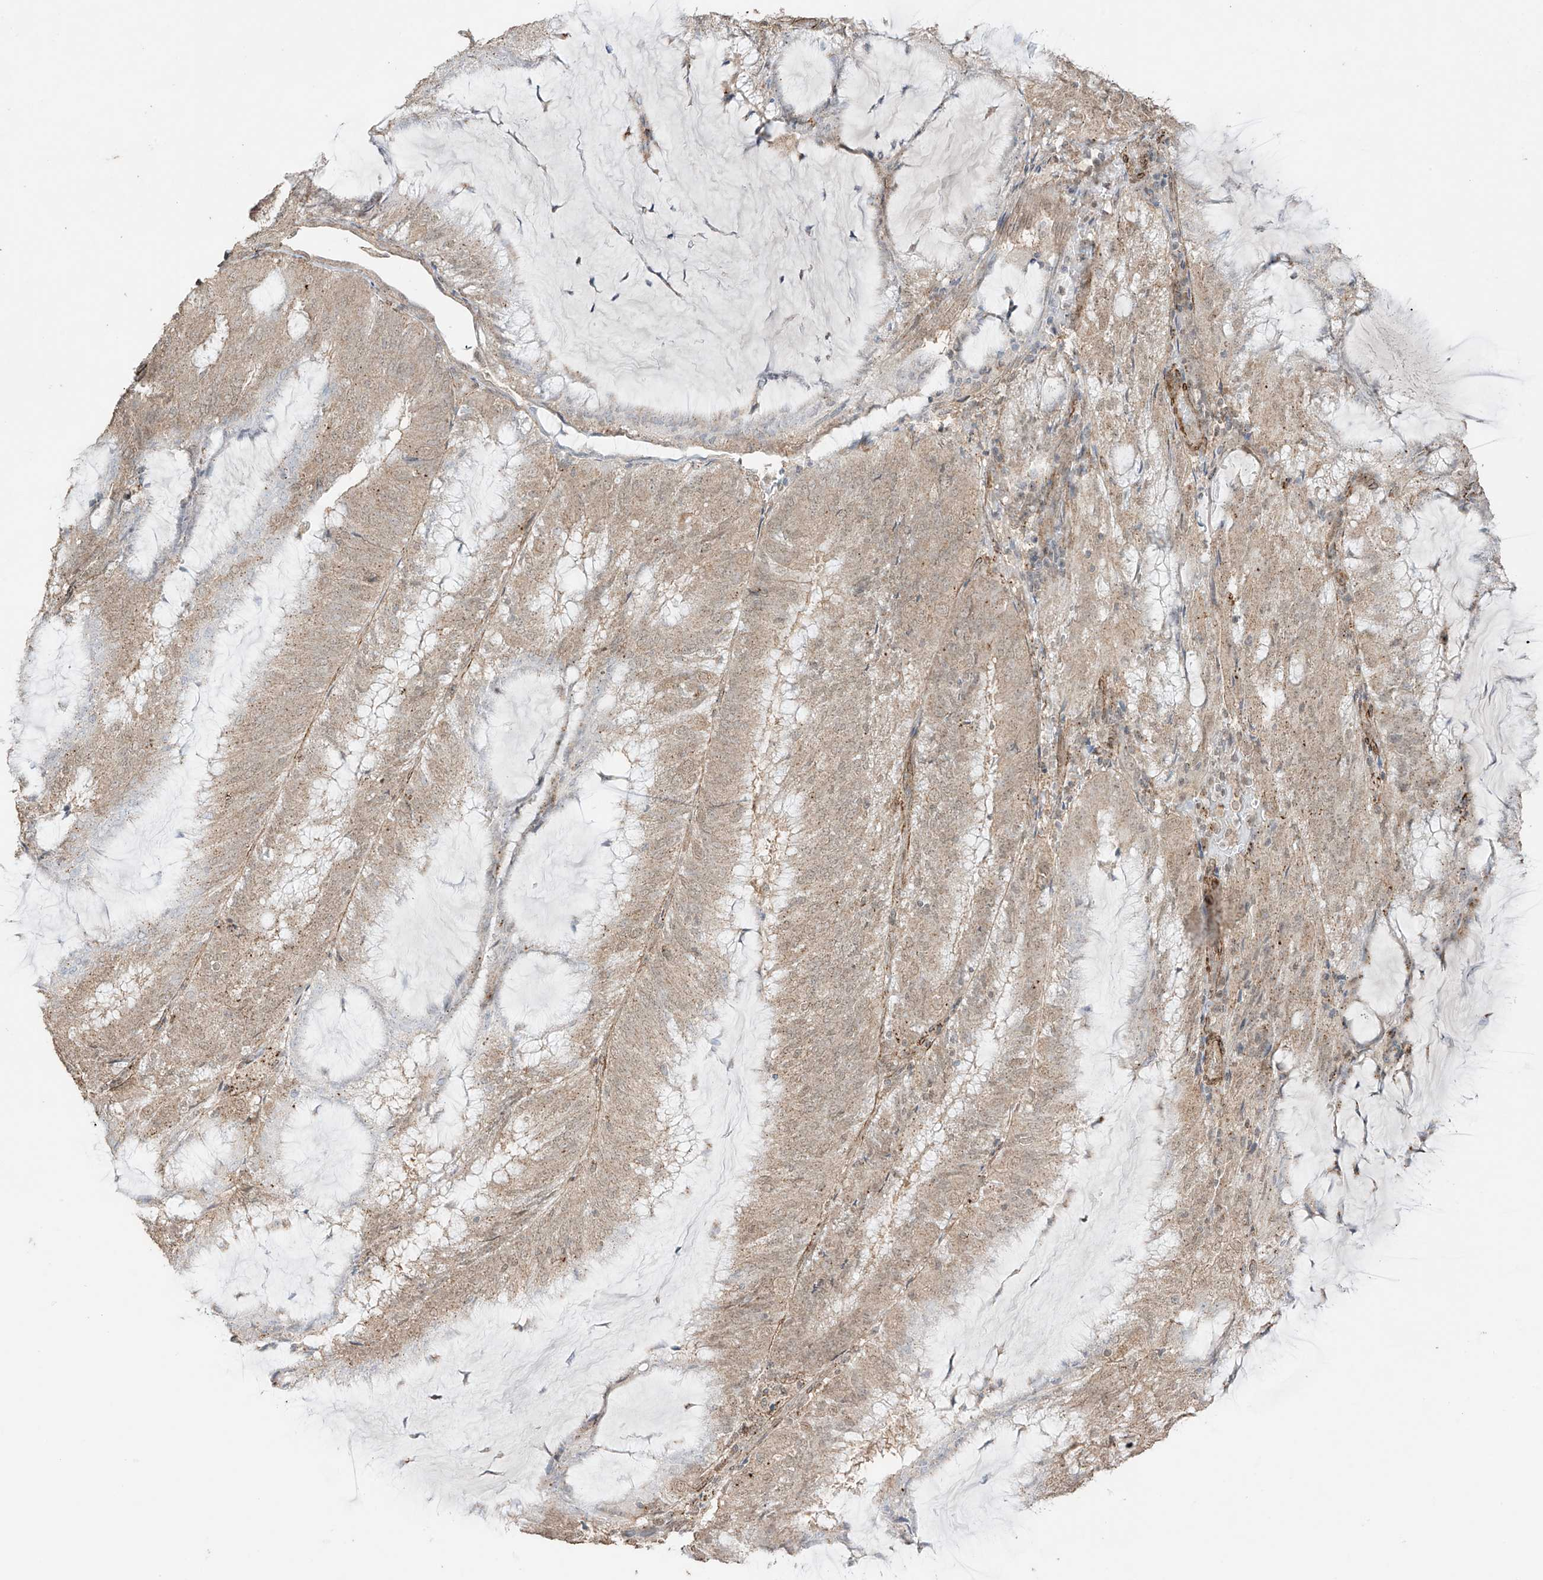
{"staining": {"intensity": "weak", "quantity": ">75%", "location": "cytoplasmic/membranous"}, "tissue": "endometrial cancer", "cell_type": "Tumor cells", "image_type": "cancer", "snomed": [{"axis": "morphology", "description": "Adenocarcinoma, NOS"}, {"axis": "topography", "description": "Endometrium"}], "caption": "Human endometrial cancer stained for a protein (brown) shows weak cytoplasmic/membranous positive positivity in about >75% of tumor cells.", "gene": "TTLL5", "patient": {"sex": "female", "age": 81}}